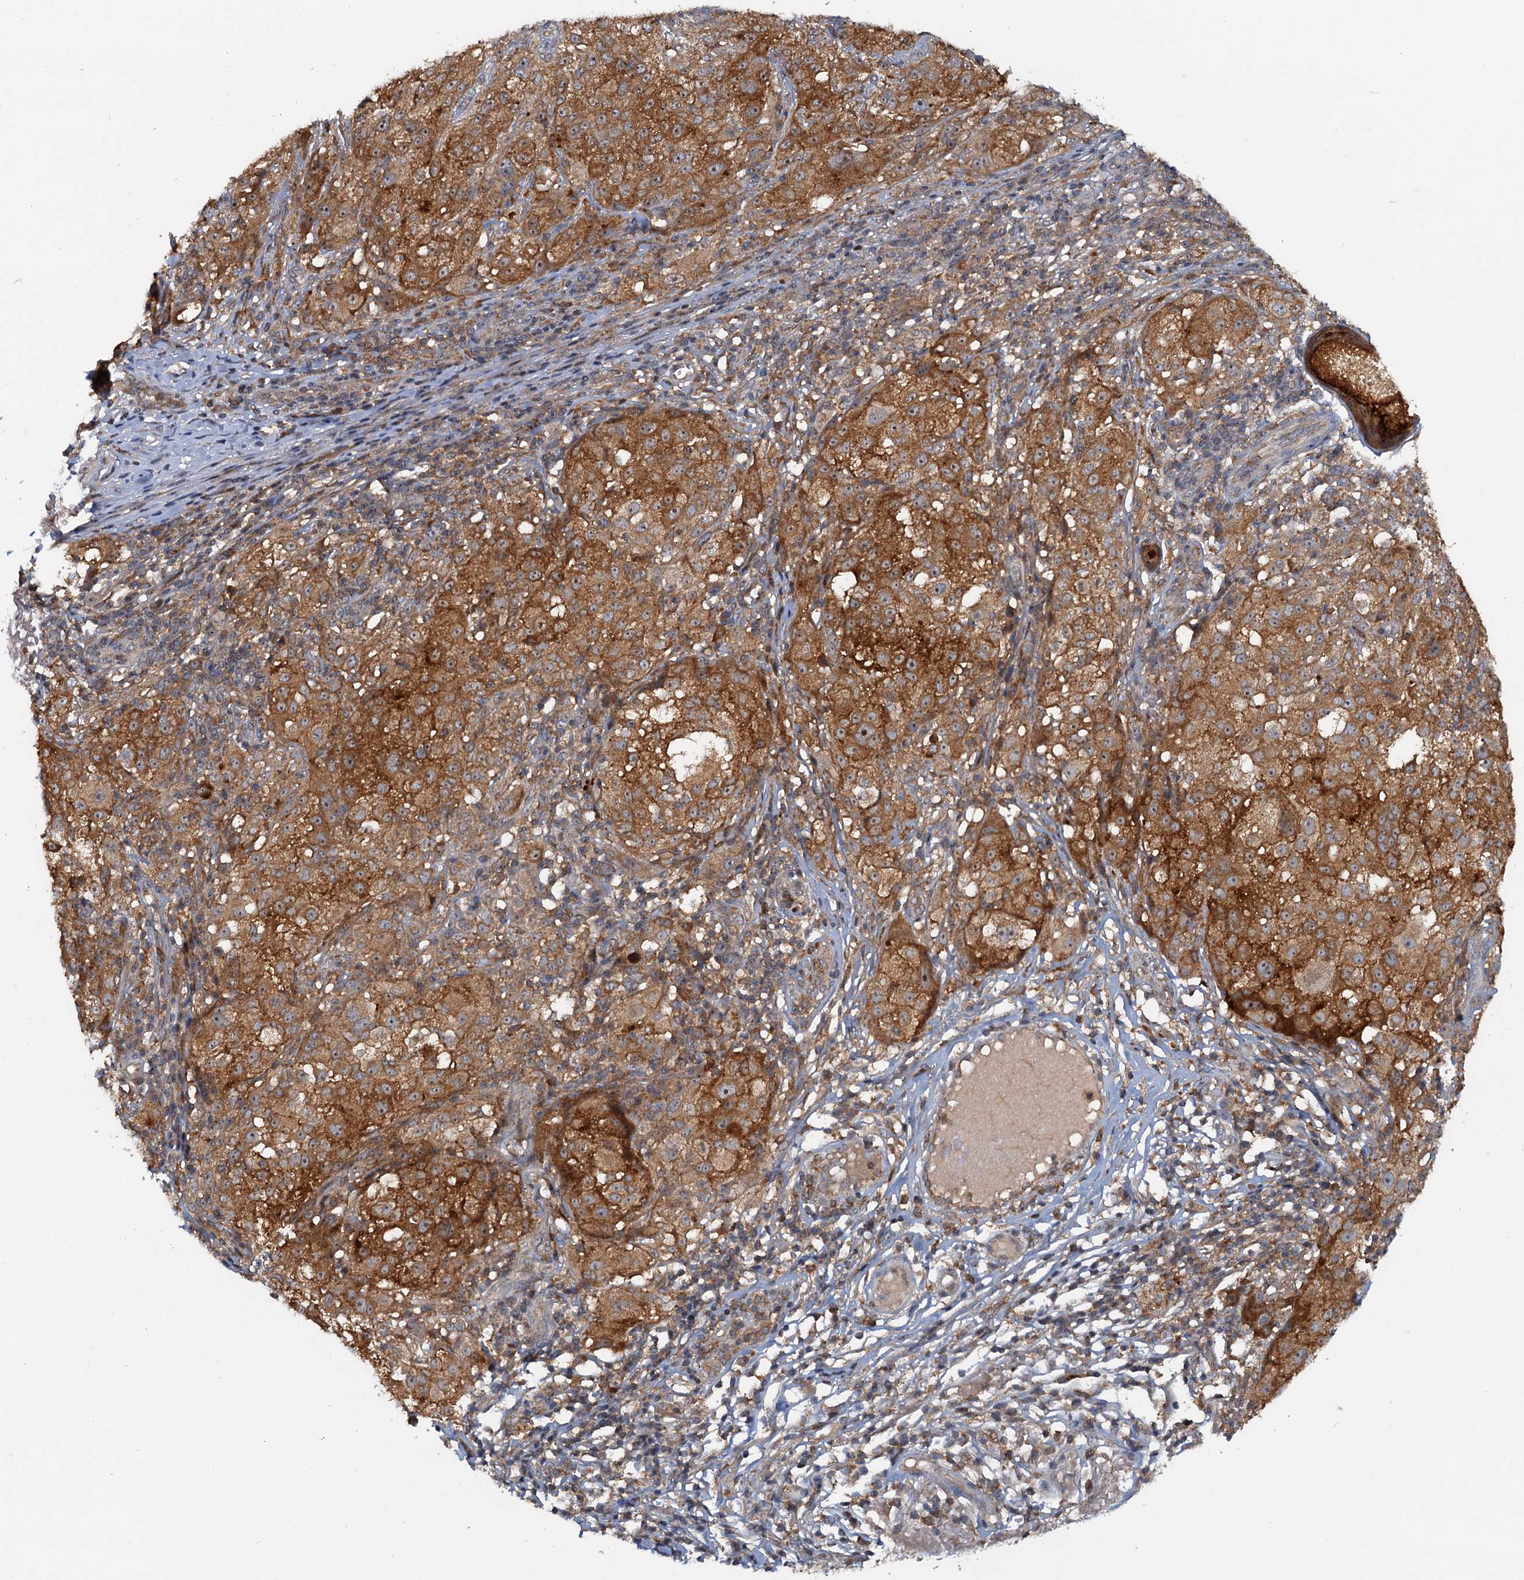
{"staining": {"intensity": "moderate", "quantity": ">75%", "location": "cytoplasmic/membranous"}, "tissue": "melanoma", "cell_type": "Tumor cells", "image_type": "cancer", "snomed": [{"axis": "morphology", "description": "Necrosis, NOS"}, {"axis": "morphology", "description": "Malignant melanoma, NOS"}, {"axis": "topography", "description": "Skin"}], "caption": "There is medium levels of moderate cytoplasmic/membranous expression in tumor cells of malignant melanoma, as demonstrated by immunohistochemical staining (brown color).", "gene": "TOLLIP", "patient": {"sex": "female", "age": 87}}